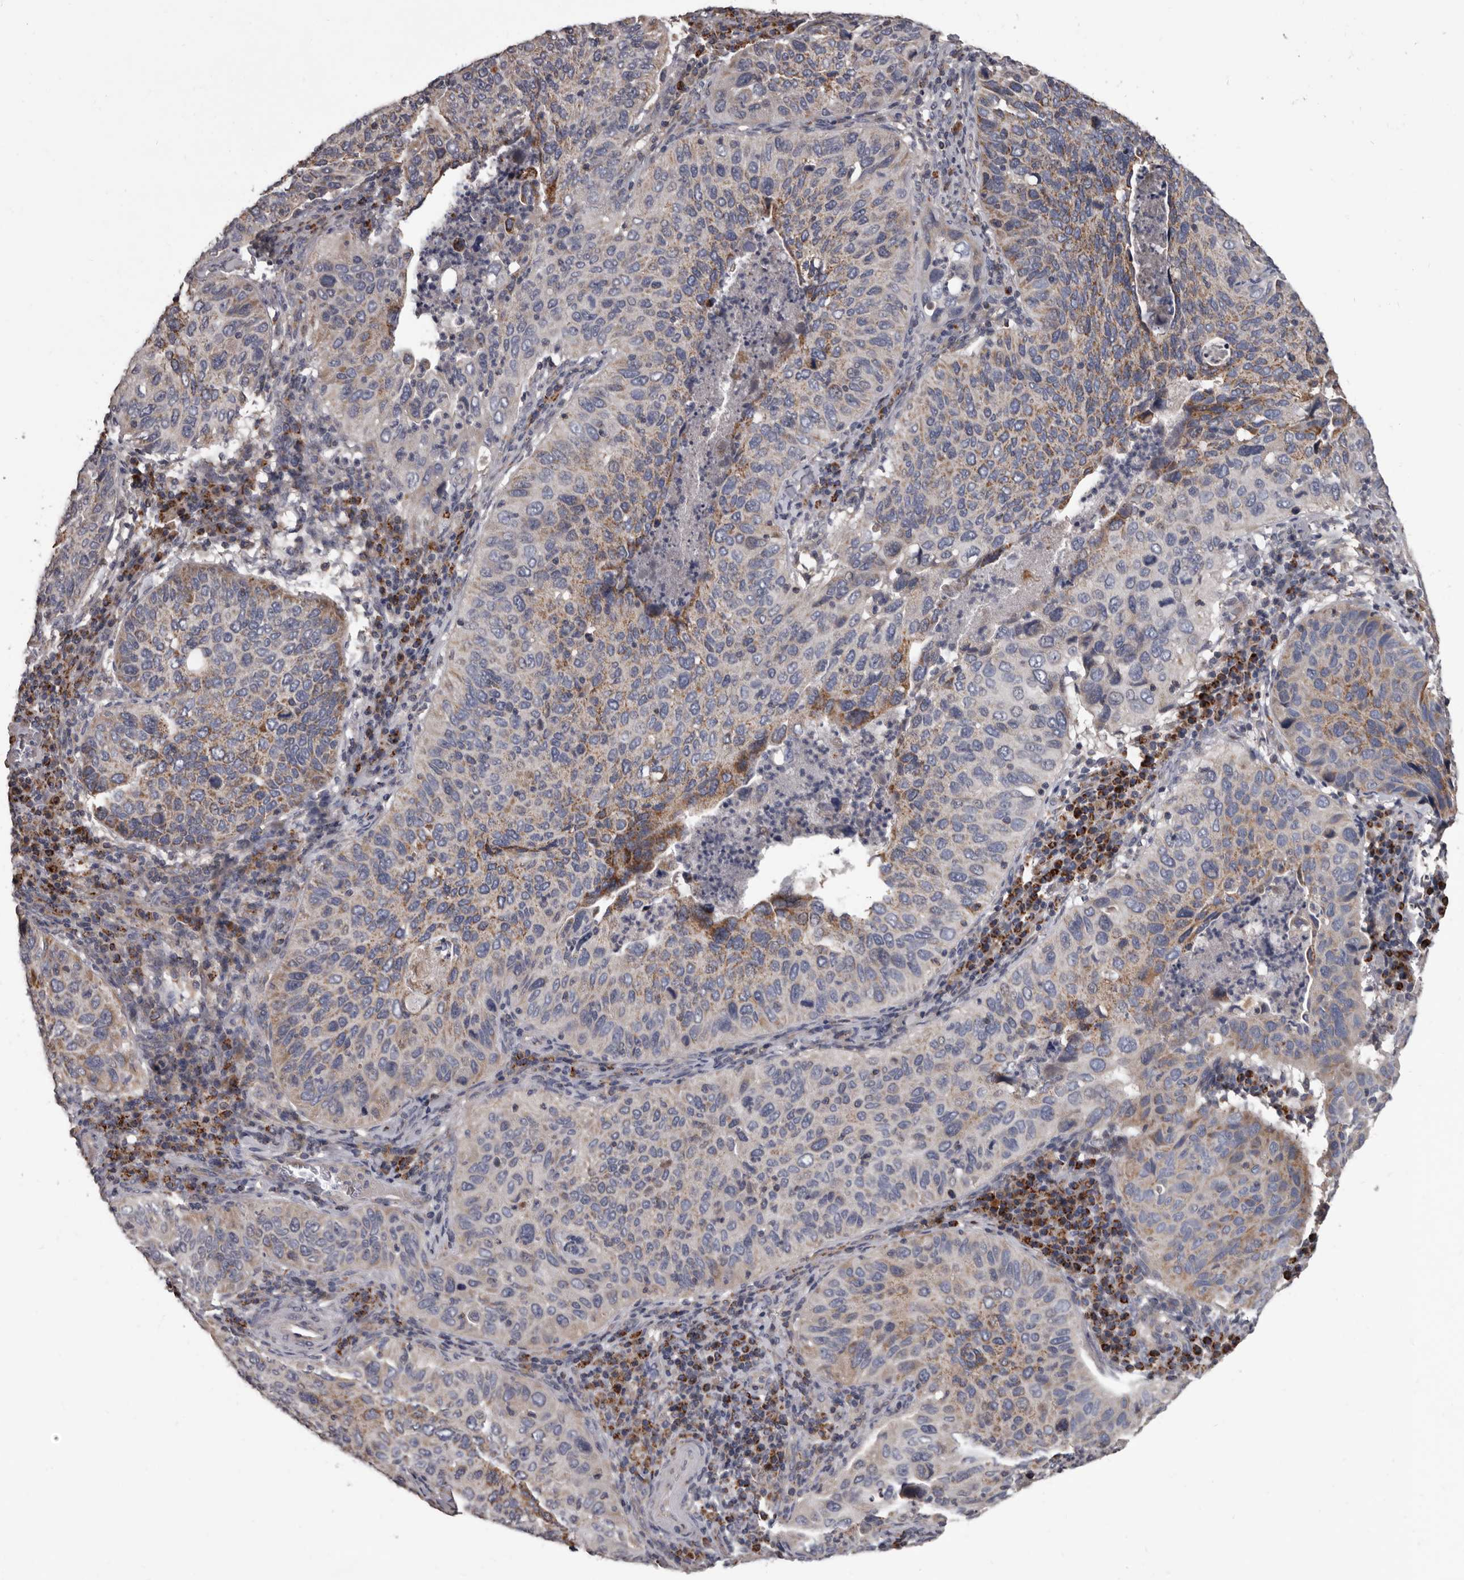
{"staining": {"intensity": "moderate", "quantity": "<25%", "location": "cytoplasmic/membranous"}, "tissue": "cervical cancer", "cell_type": "Tumor cells", "image_type": "cancer", "snomed": [{"axis": "morphology", "description": "Squamous cell carcinoma, NOS"}, {"axis": "topography", "description": "Cervix"}], "caption": "Immunohistochemical staining of cervical squamous cell carcinoma reveals low levels of moderate cytoplasmic/membranous expression in about <25% of tumor cells.", "gene": "ALDH5A1", "patient": {"sex": "female", "age": 38}}